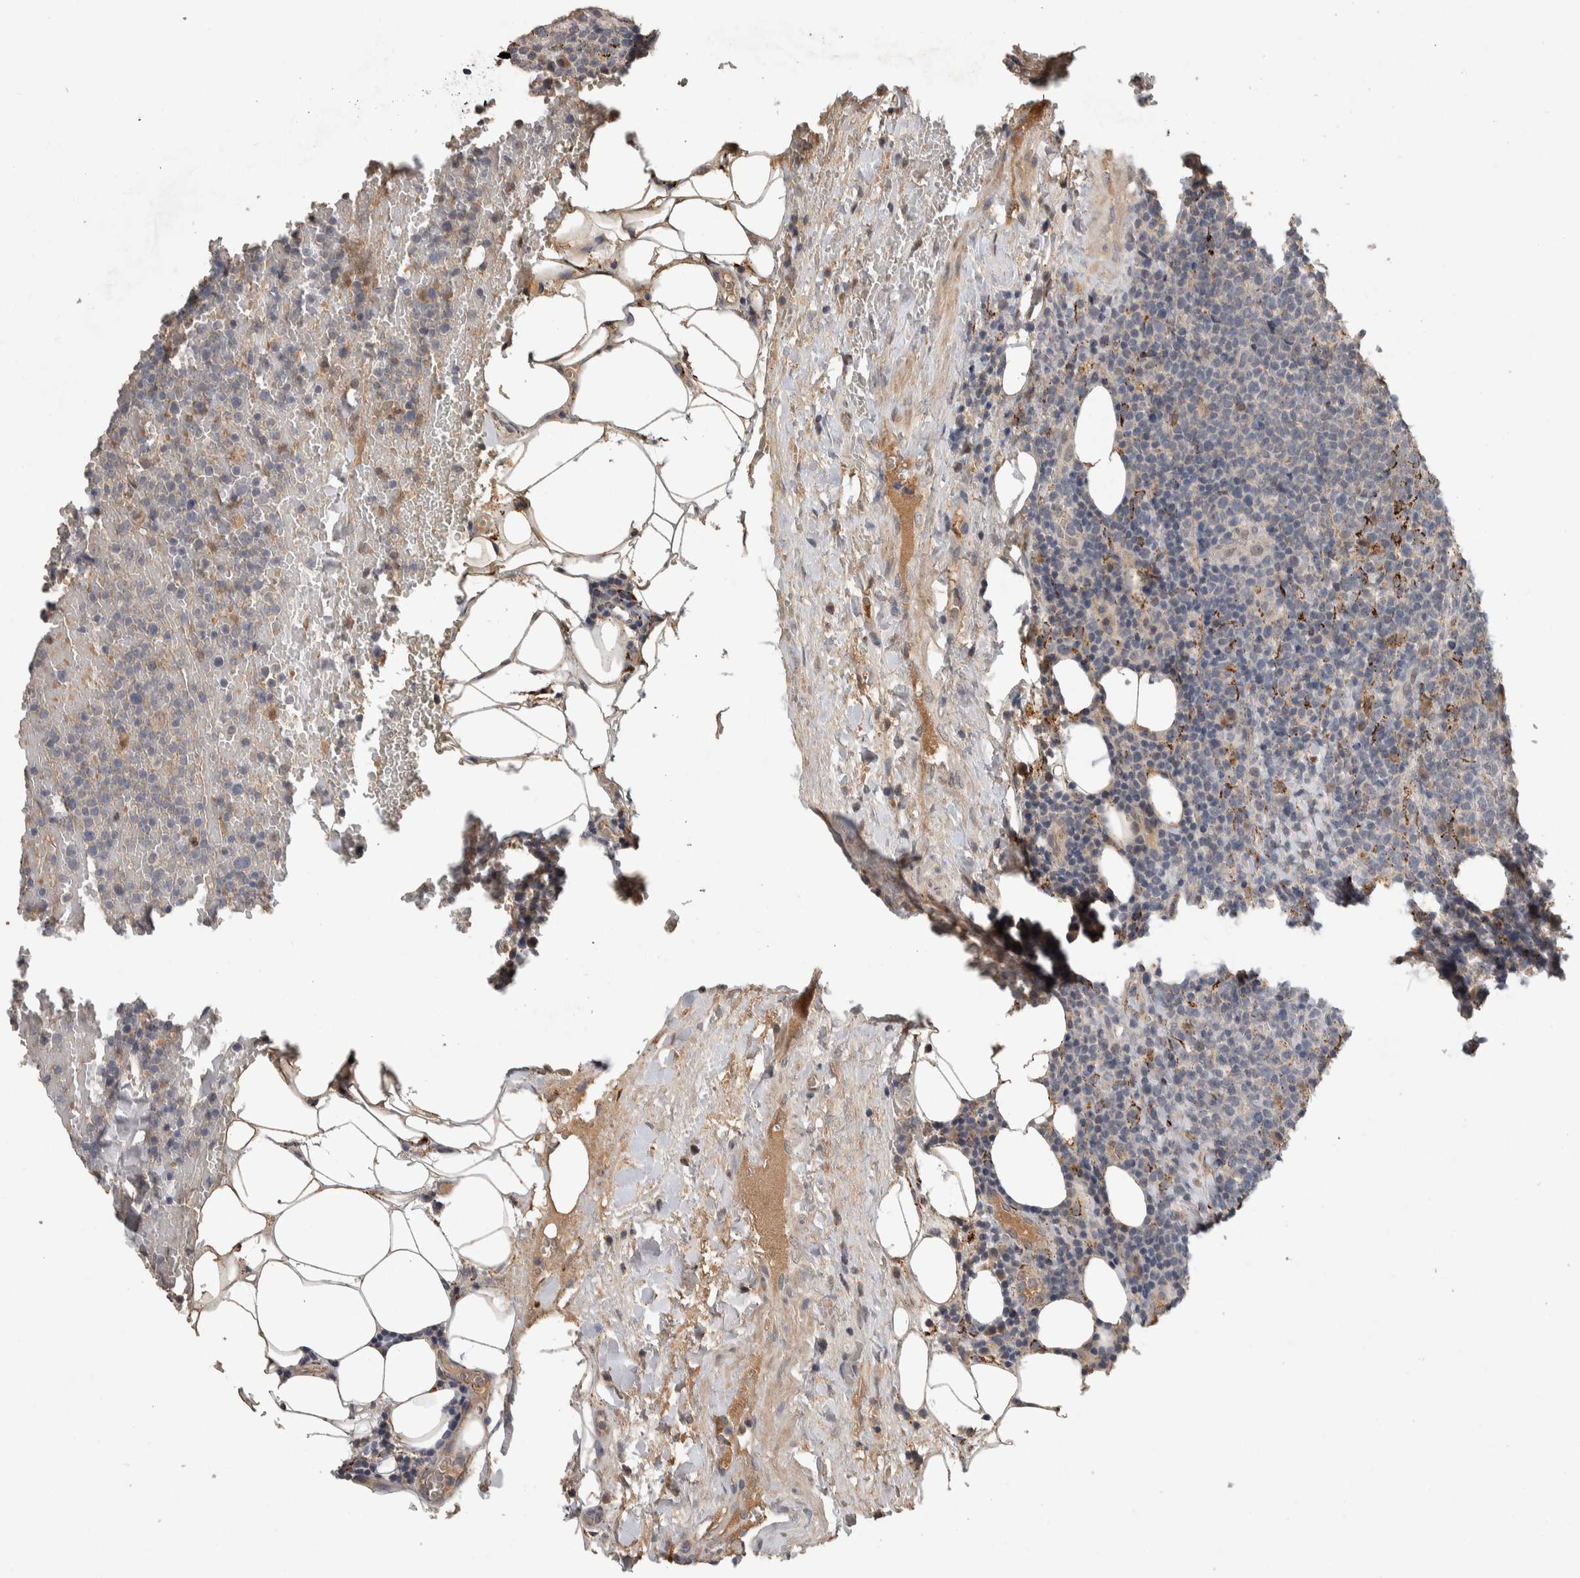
{"staining": {"intensity": "negative", "quantity": "none", "location": "none"}, "tissue": "lymphoma", "cell_type": "Tumor cells", "image_type": "cancer", "snomed": [{"axis": "morphology", "description": "Malignant lymphoma, non-Hodgkin's type, High grade"}, {"axis": "topography", "description": "Lymph node"}], "caption": "Immunohistochemical staining of human high-grade malignant lymphoma, non-Hodgkin's type demonstrates no significant staining in tumor cells.", "gene": "CHRM3", "patient": {"sex": "male", "age": 61}}